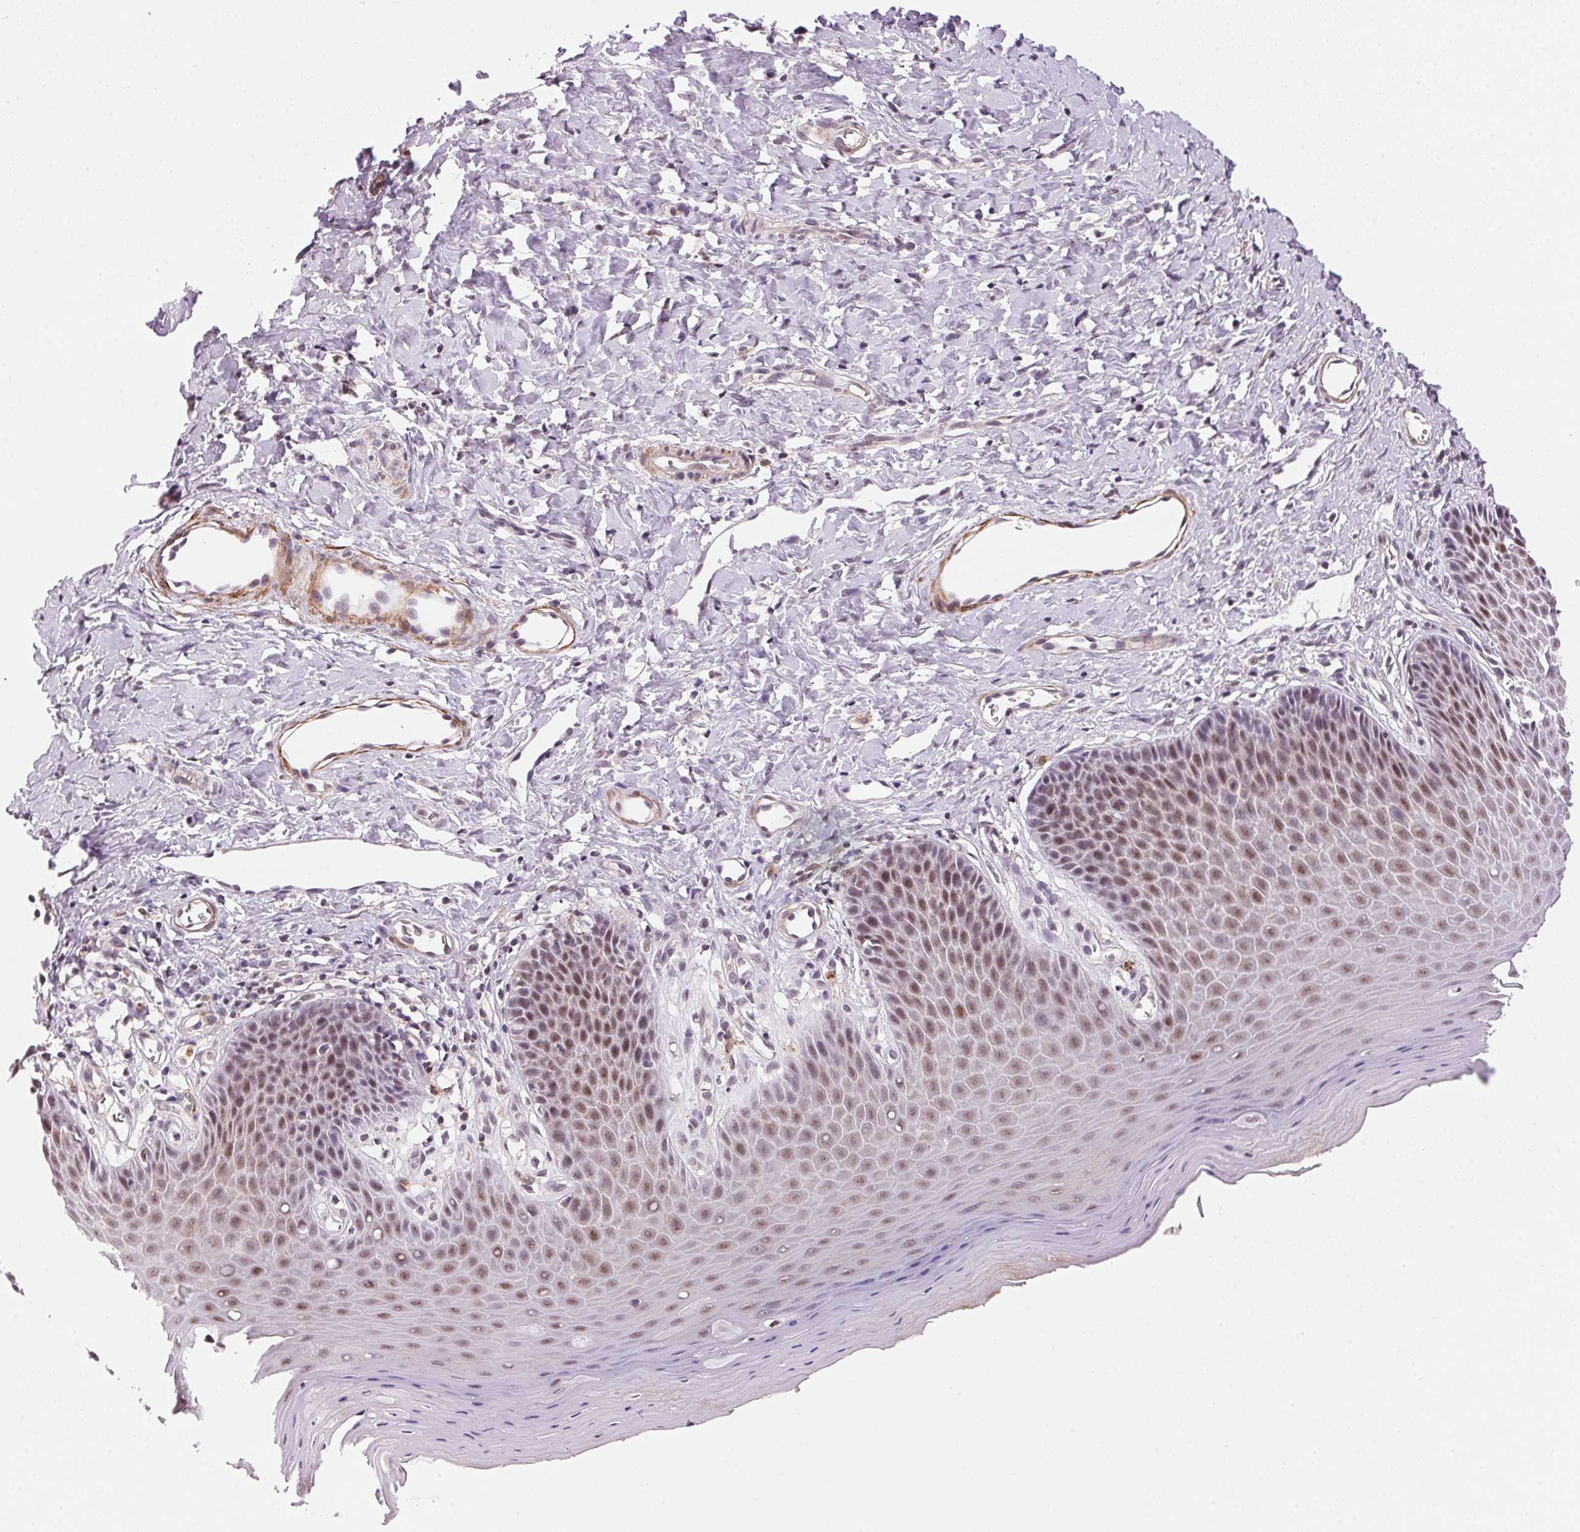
{"staining": {"intensity": "moderate", "quantity": "25%-75%", "location": "nuclear"}, "tissue": "vagina", "cell_type": "Squamous epithelial cells", "image_type": "normal", "snomed": [{"axis": "morphology", "description": "Normal tissue, NOS"}, {"axis": "topography", "description": "Vagina"}], "caption": "Immunohistochemical staining of normal vagina reveals moderate nuclear protein expression in about 25%-75% of squamous epithelial cells. (brown staining indicates protein expression, while blue staining denotes nuclei).", "gene": "HNRNPDL", "patient": {"sex": "female", "age": 83}}